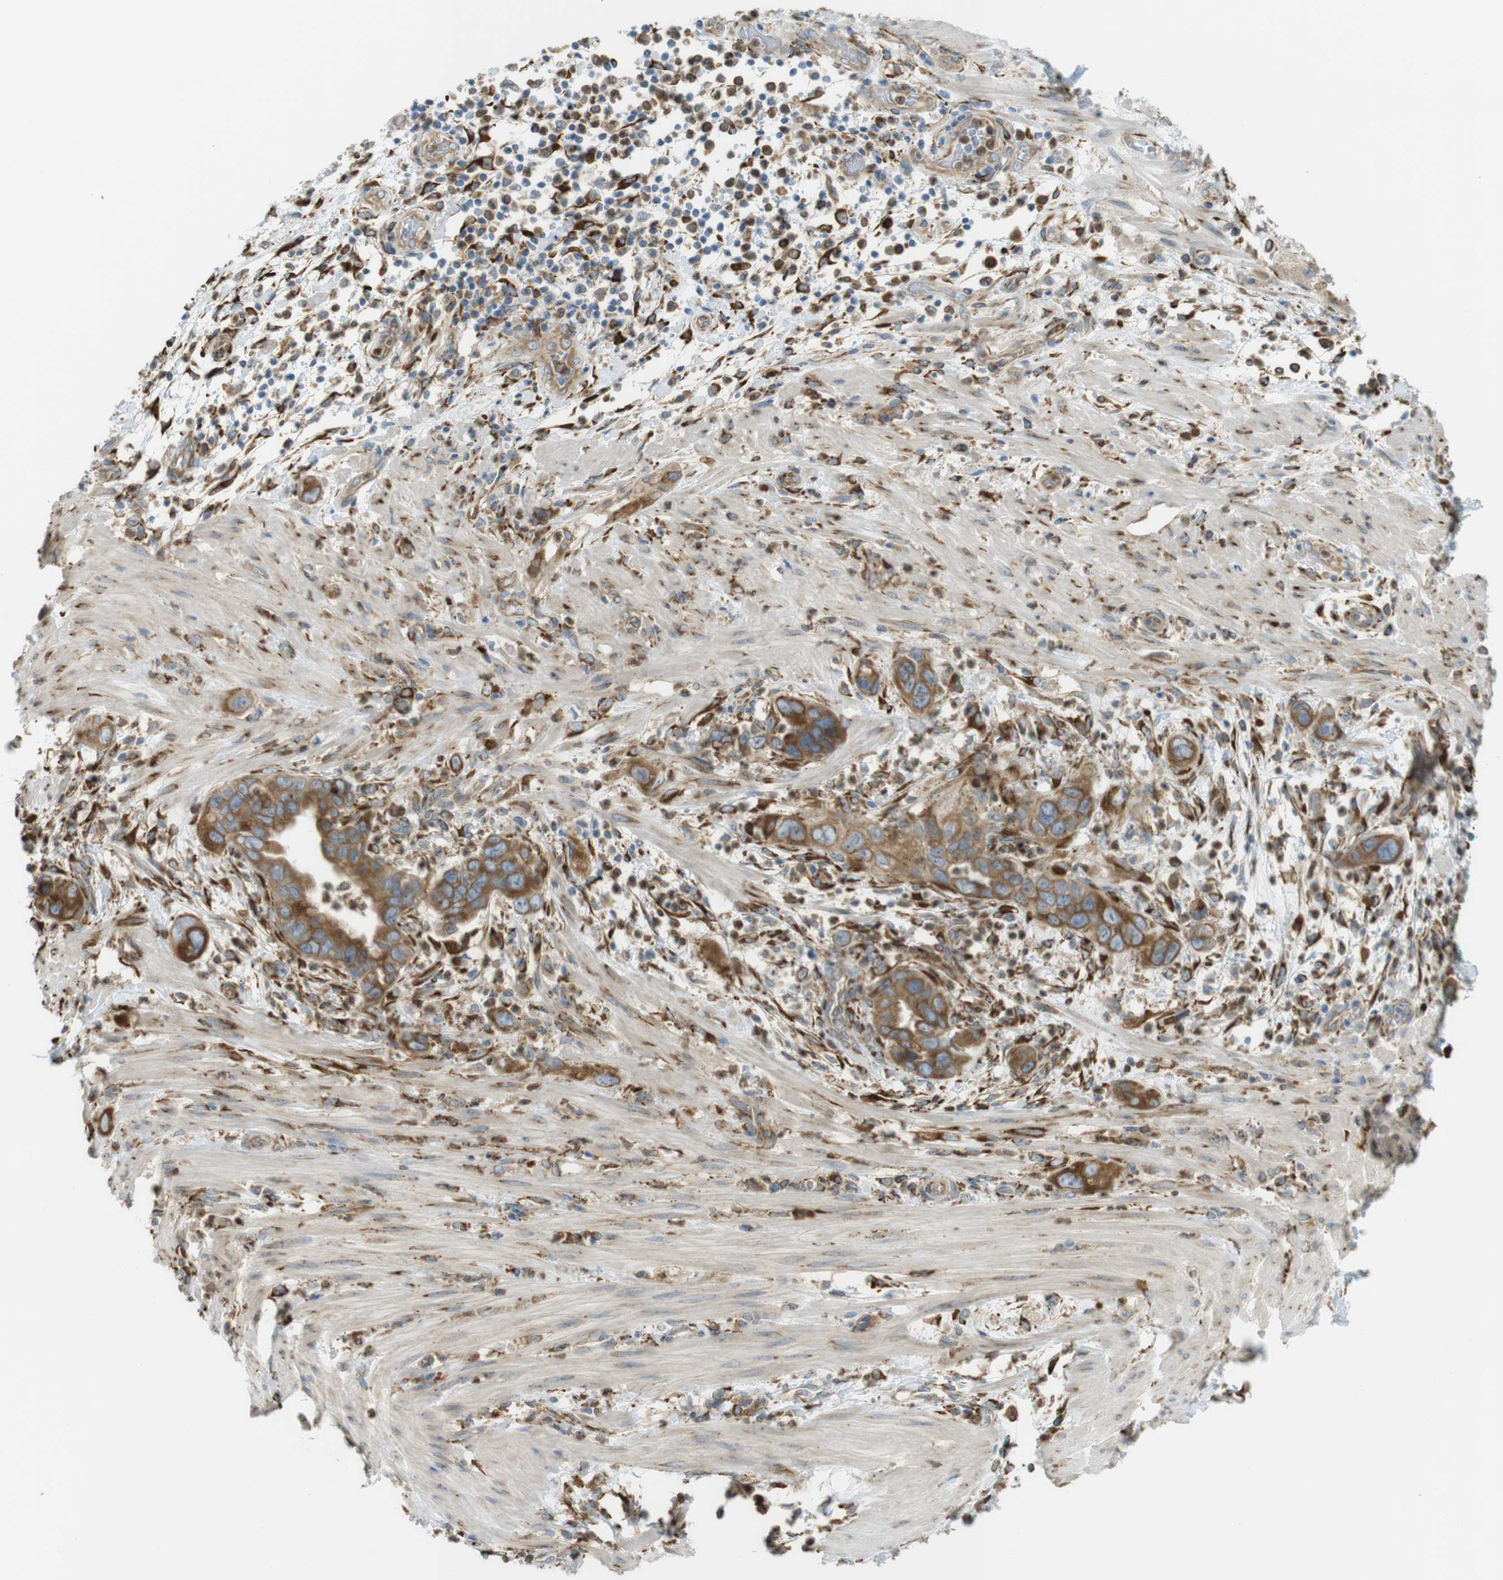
{"staining": {"intensity": "moderate", "quantity": ">75%", "location": "cytoplasmic/membranous"}, "tissue": "pancreatic cancer", "cell_type": "Tumor cells", "image_type": "cancer", "snomed": [{"axis": "morphology", "description": "Adenocarcinoma, NOS"}, {"axis": "topography", "description": "Pancreas"}], "caption": "Moderate cytoplasmic/membranous protein expression is identified in approximately >75% of tumor cells in pancreatic cancer. The protein is shown in brown color, while the nuclei are stained blue.", "gene": "MBOAT2", "patient": {"sex": "female", "age": 71}}